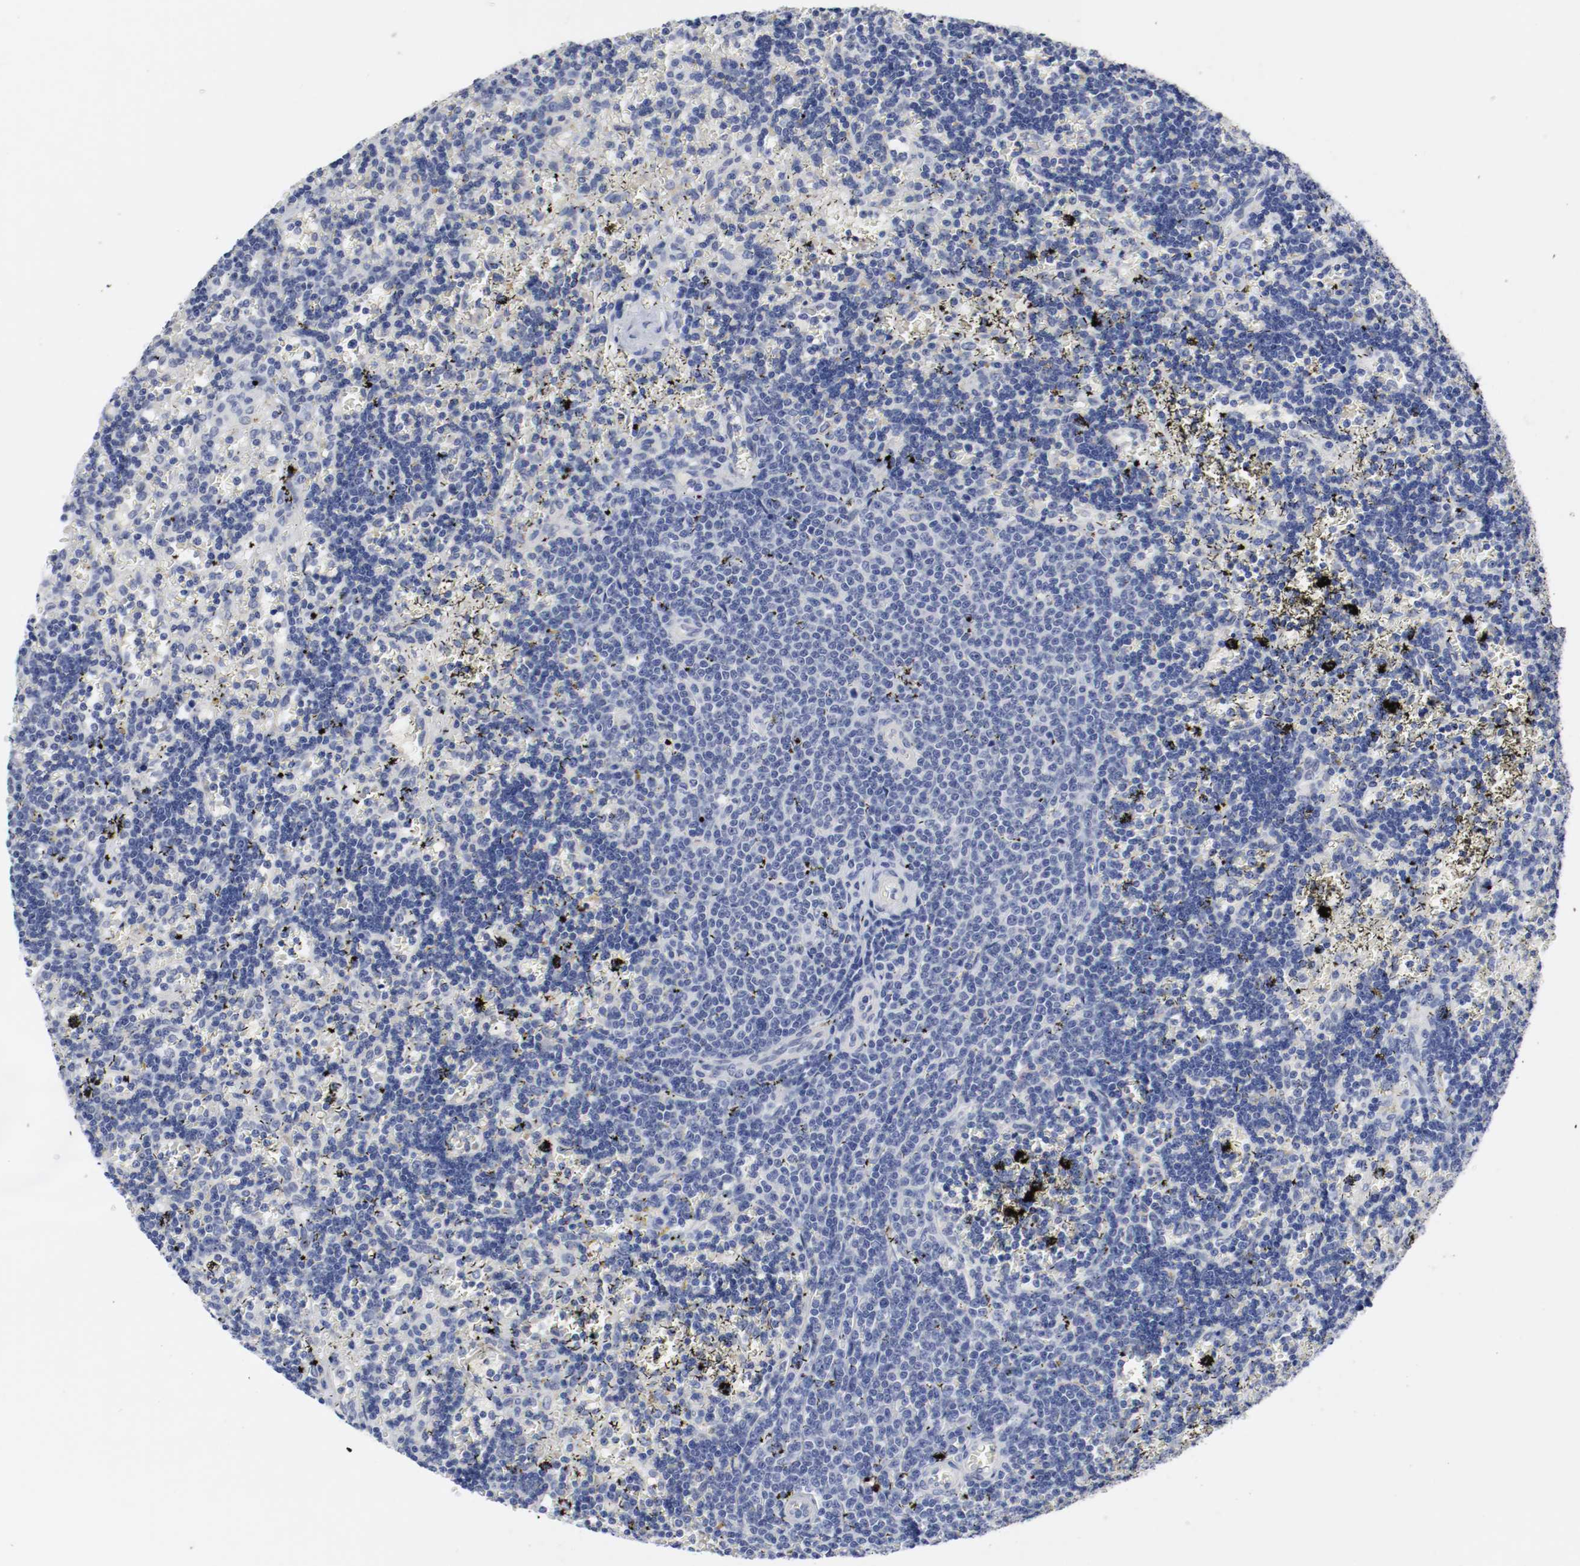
{"staining": {"intensity": "negative", "quantity": "none", "location": "none"}, "tissue": "lymphoma", "cell_type": "Tumor cells", "image_type": "cancer", "snomed": [{"axis": "morphology", "description": "Malignant lymphoma, non-Hodgkin's type, Low grade"}, {"axis": "topography", "description": "Spleen"}], "caption": "Lymphoma was stained to show a protein in brown. There is no significant staining in tumor cells.", "gene": "KIT", "patient": {"sex": "male", "age": 60}}